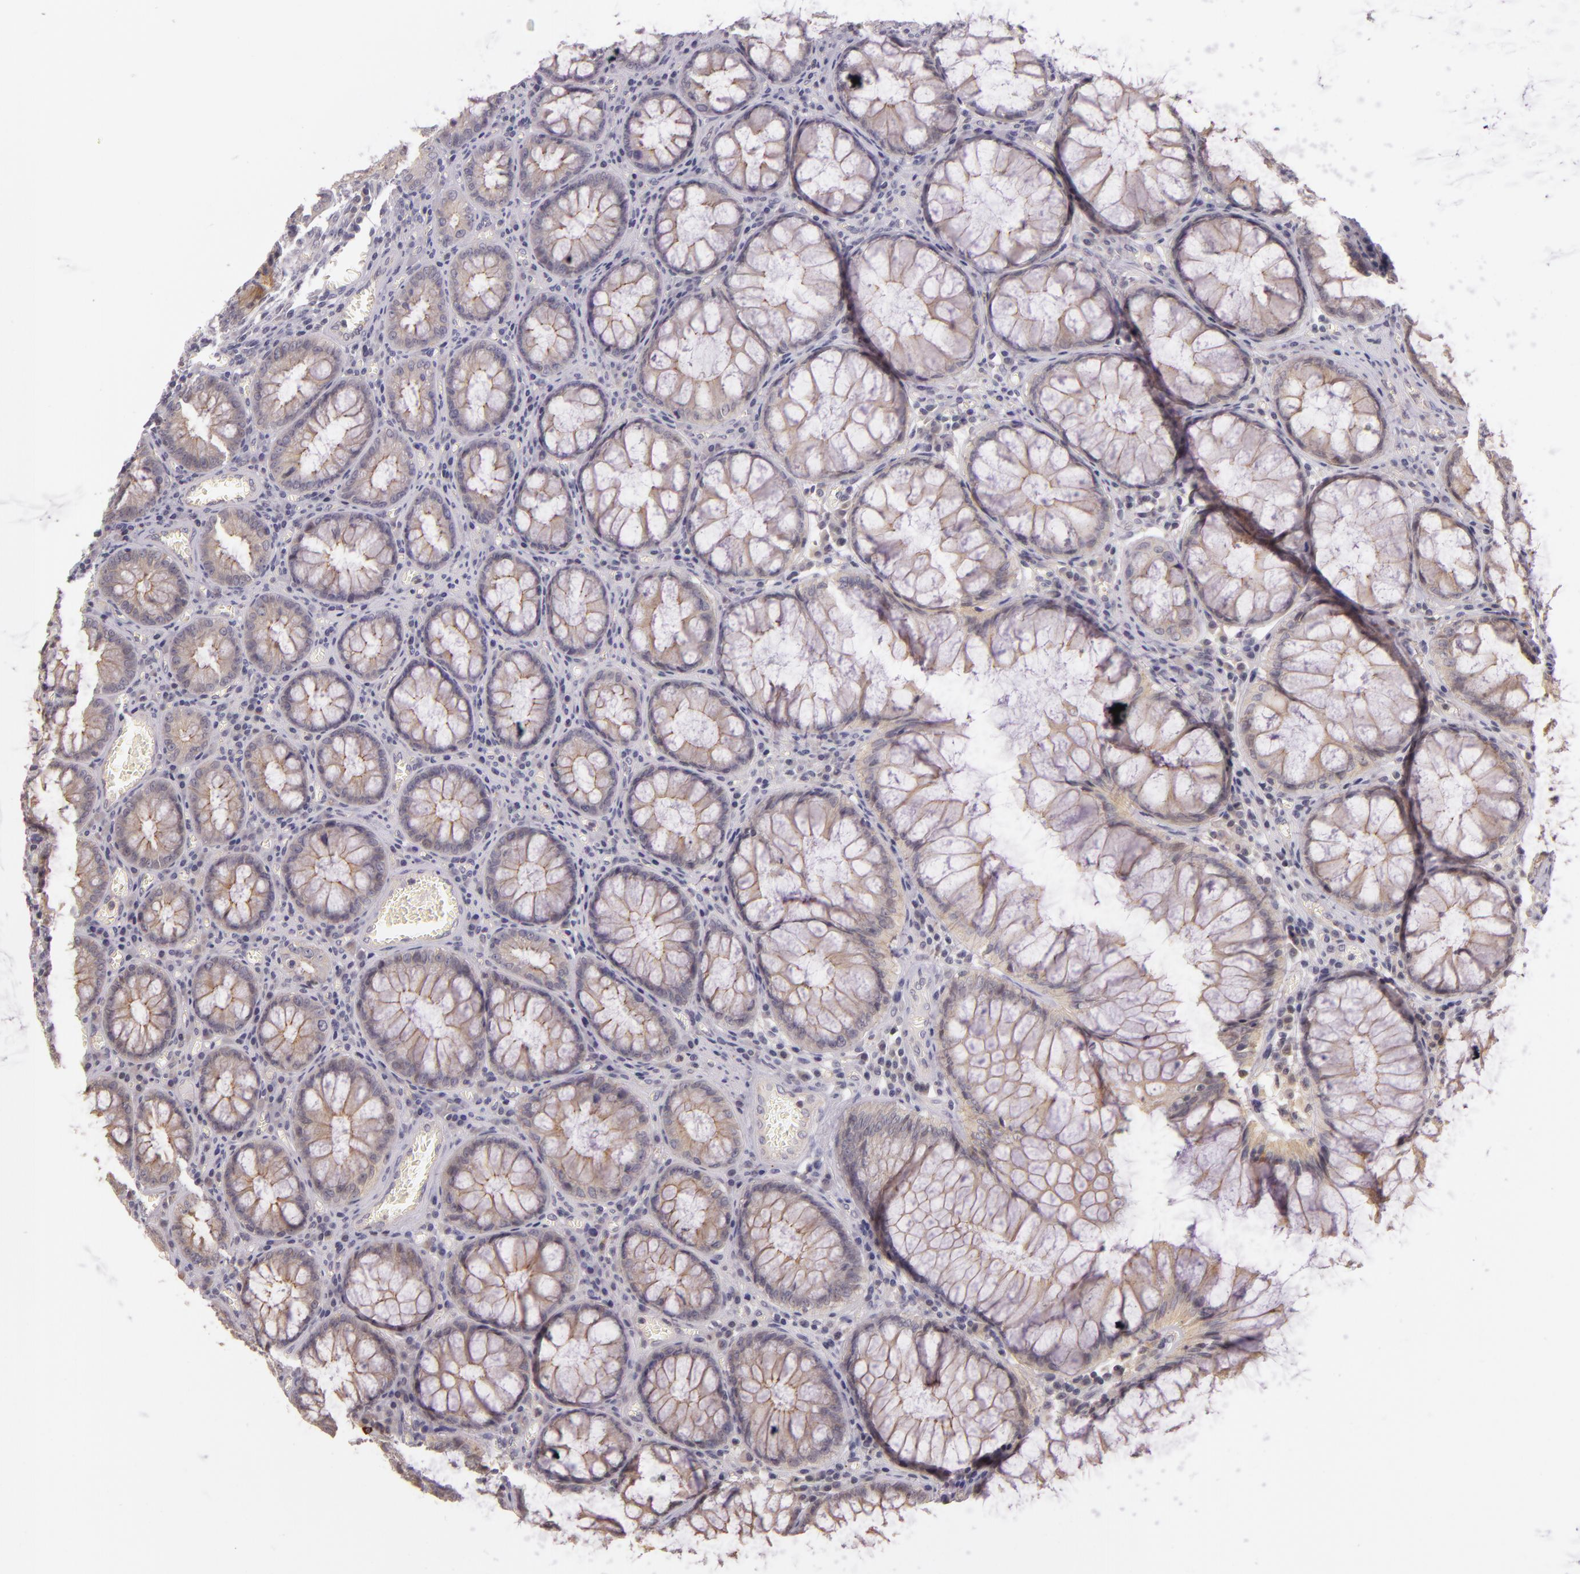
{"staining": {"intensity": "weak", "quantity": ">75%", "location": "cytoplasmic/membranous"}, "tissue": "colorectal cancer", "cell_type": "Tumor cells", "image_type": "cancer", "snomed": [{"axis": "morphology", "description": "Adenocarcinoma, NOS"}, {"axis": "topography", "description": "Rectum"}], "caption": "Immunohistochemical staining of adenocarcinoma (colorectal) shows low levels of weak cytoplasmic/membranous protein expression in about >75% of tumor cells.", "gene": "ARMH4", "patient": {"sex": "female", "age": 98}}